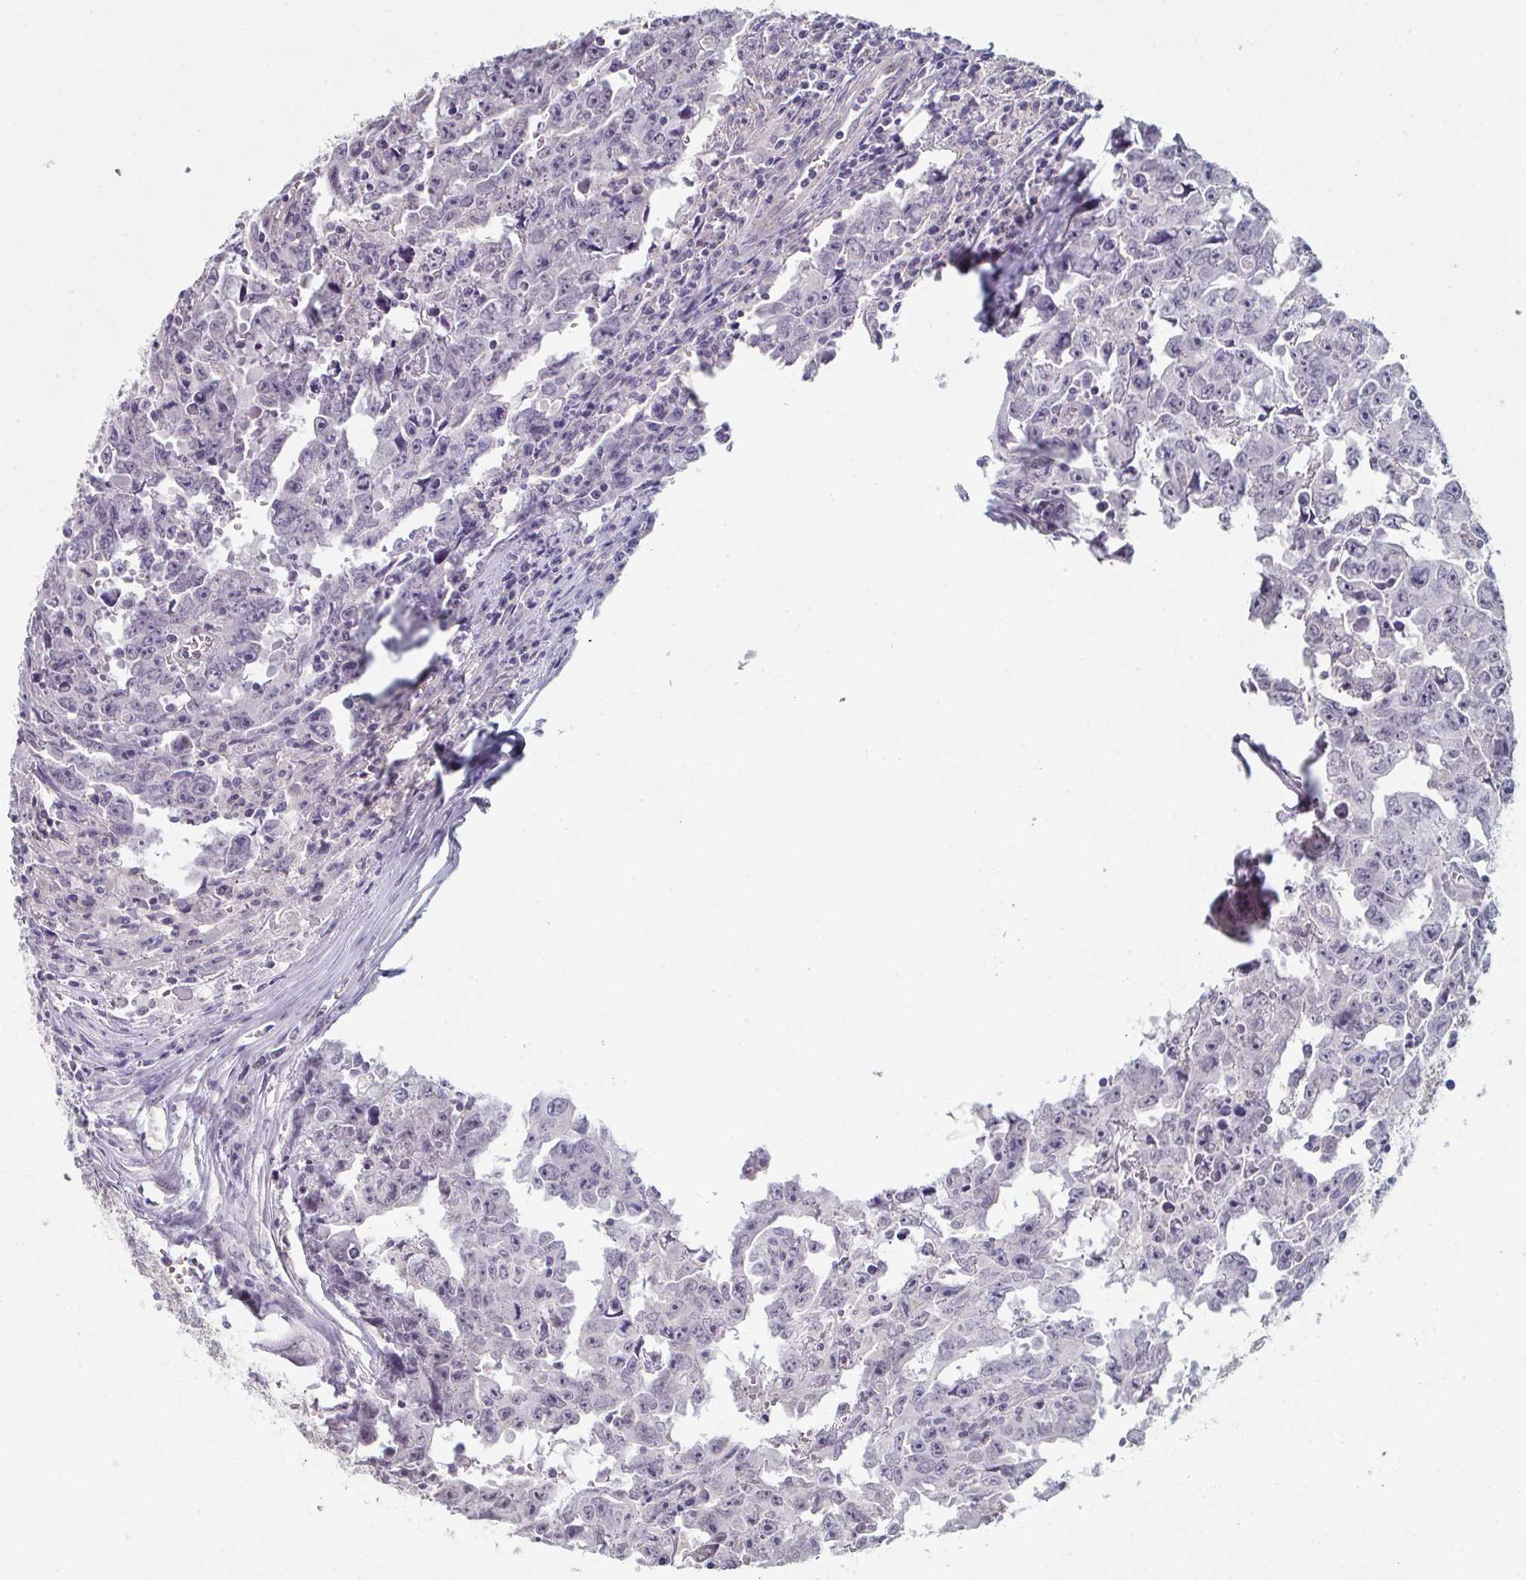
{"staining": {"intensity": "negative", "quantity": "none", "location": "none"}, "tissue": "testis cancer", "cell_type": "Tumor cells", "image_type": "cancer", "snomed": [{"axis": "morphology", "description": "Carcinoma, Embryonal, NOS"}, {"axis": "topography", "description": "Testis"}], "caption": "IHC of testis cancer (embryonal carcinoma) exhibits no staining in tumor cells.", "gene": "ZNF214", "patient": {"sex": "male", "age": 22}}